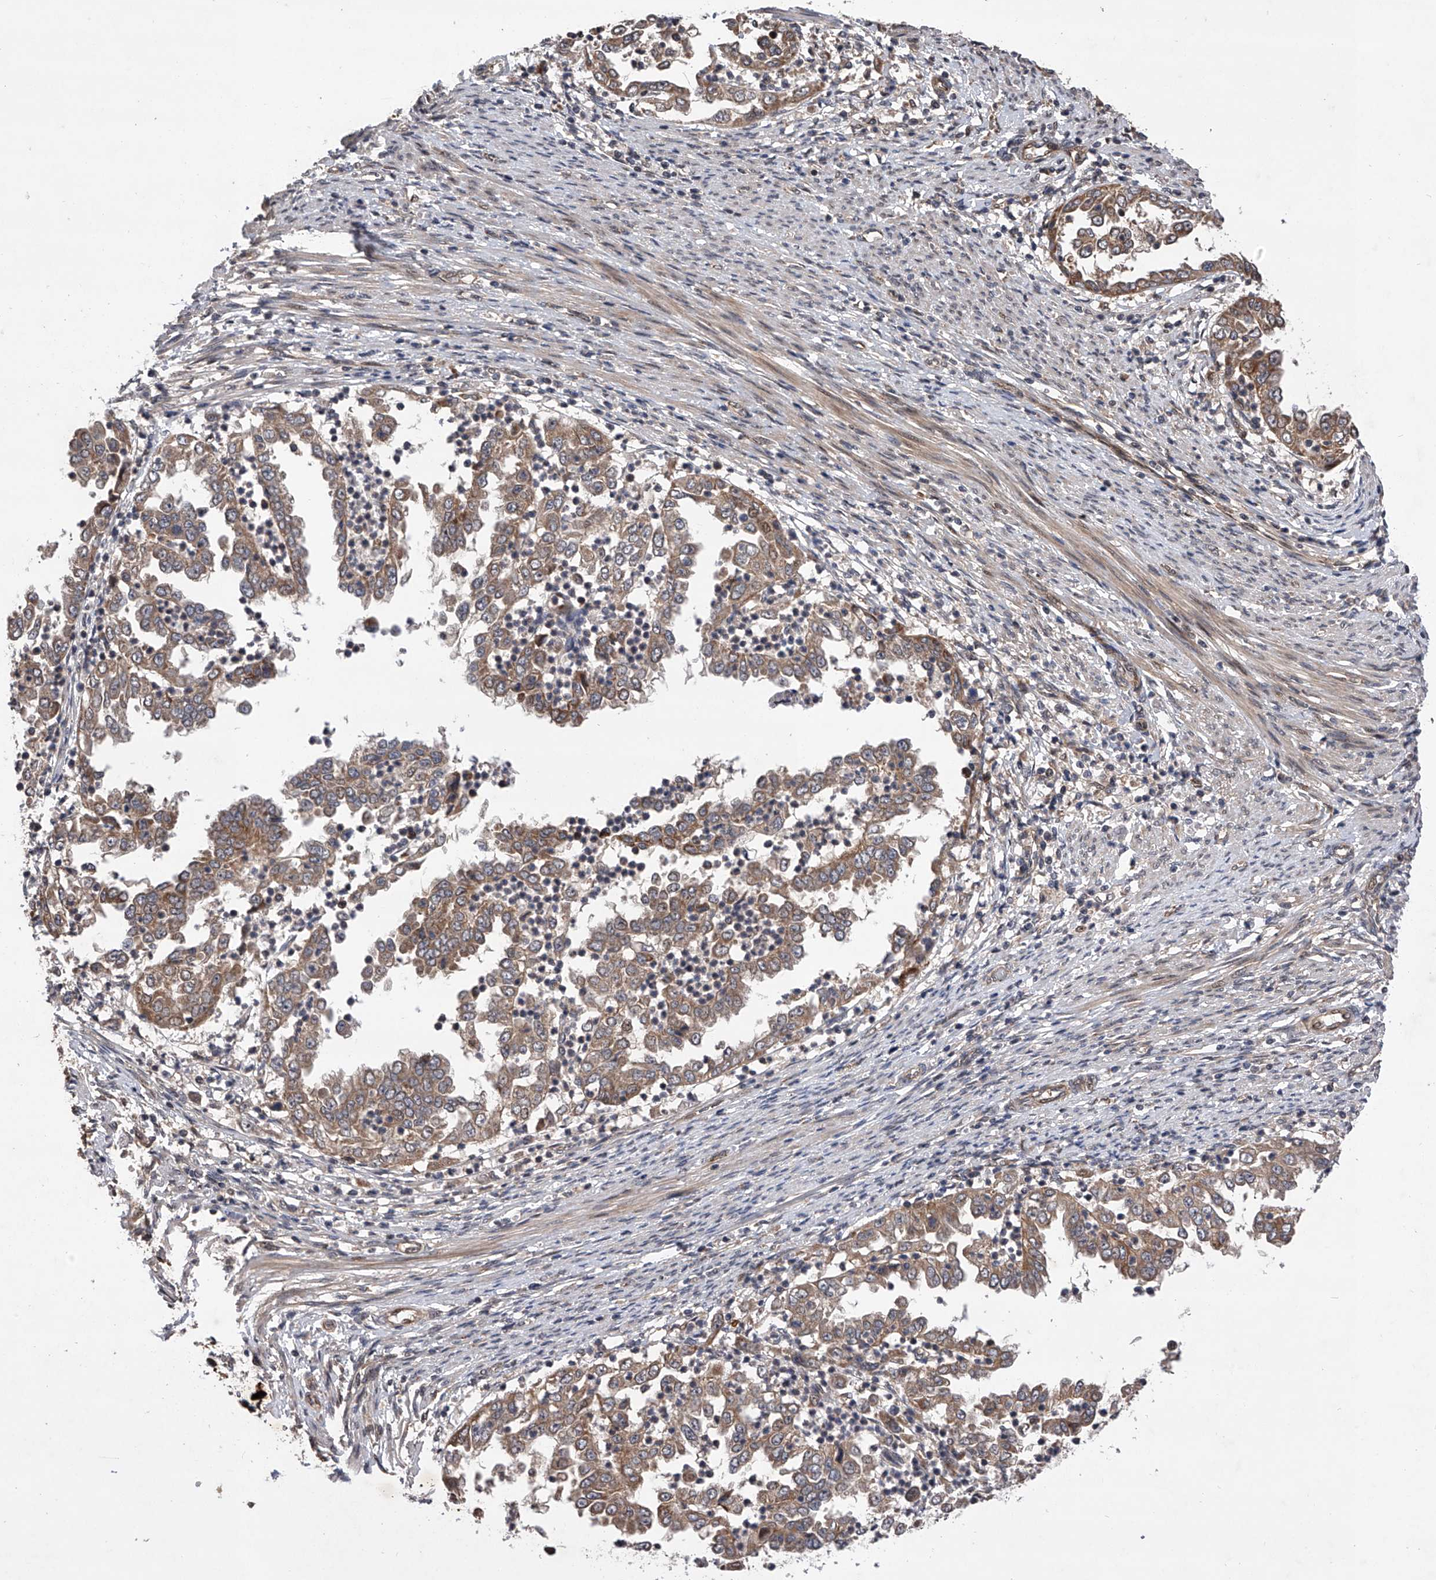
{"staining": {"intensity": "moderate", "quantity": ">75%", "location": "cytoplasmic/membranous"}, "tissue": "endometrial cancer", "cell_type": "Tumor cells", "image_type": "cancer", "snomed": [{"axis": "morphology", "description": "Adenocarcinoma, NOS"}, {"axis": "topography", "description": "Endometrium"}], "caption": "IHC histopathology image of neoplastic tissue: human endometrial cancer (adenocarcinoma) stained using immunohistochemistry (IHC) exhibits medium levels of moderate protein expression localized specifically in the cytoplasmic/membranous of tumor cells, appearing as a cytoplasmic/membranous brown color.", "gene": "MAP3K11", "patient": {"sex": "female", "age": 85}}